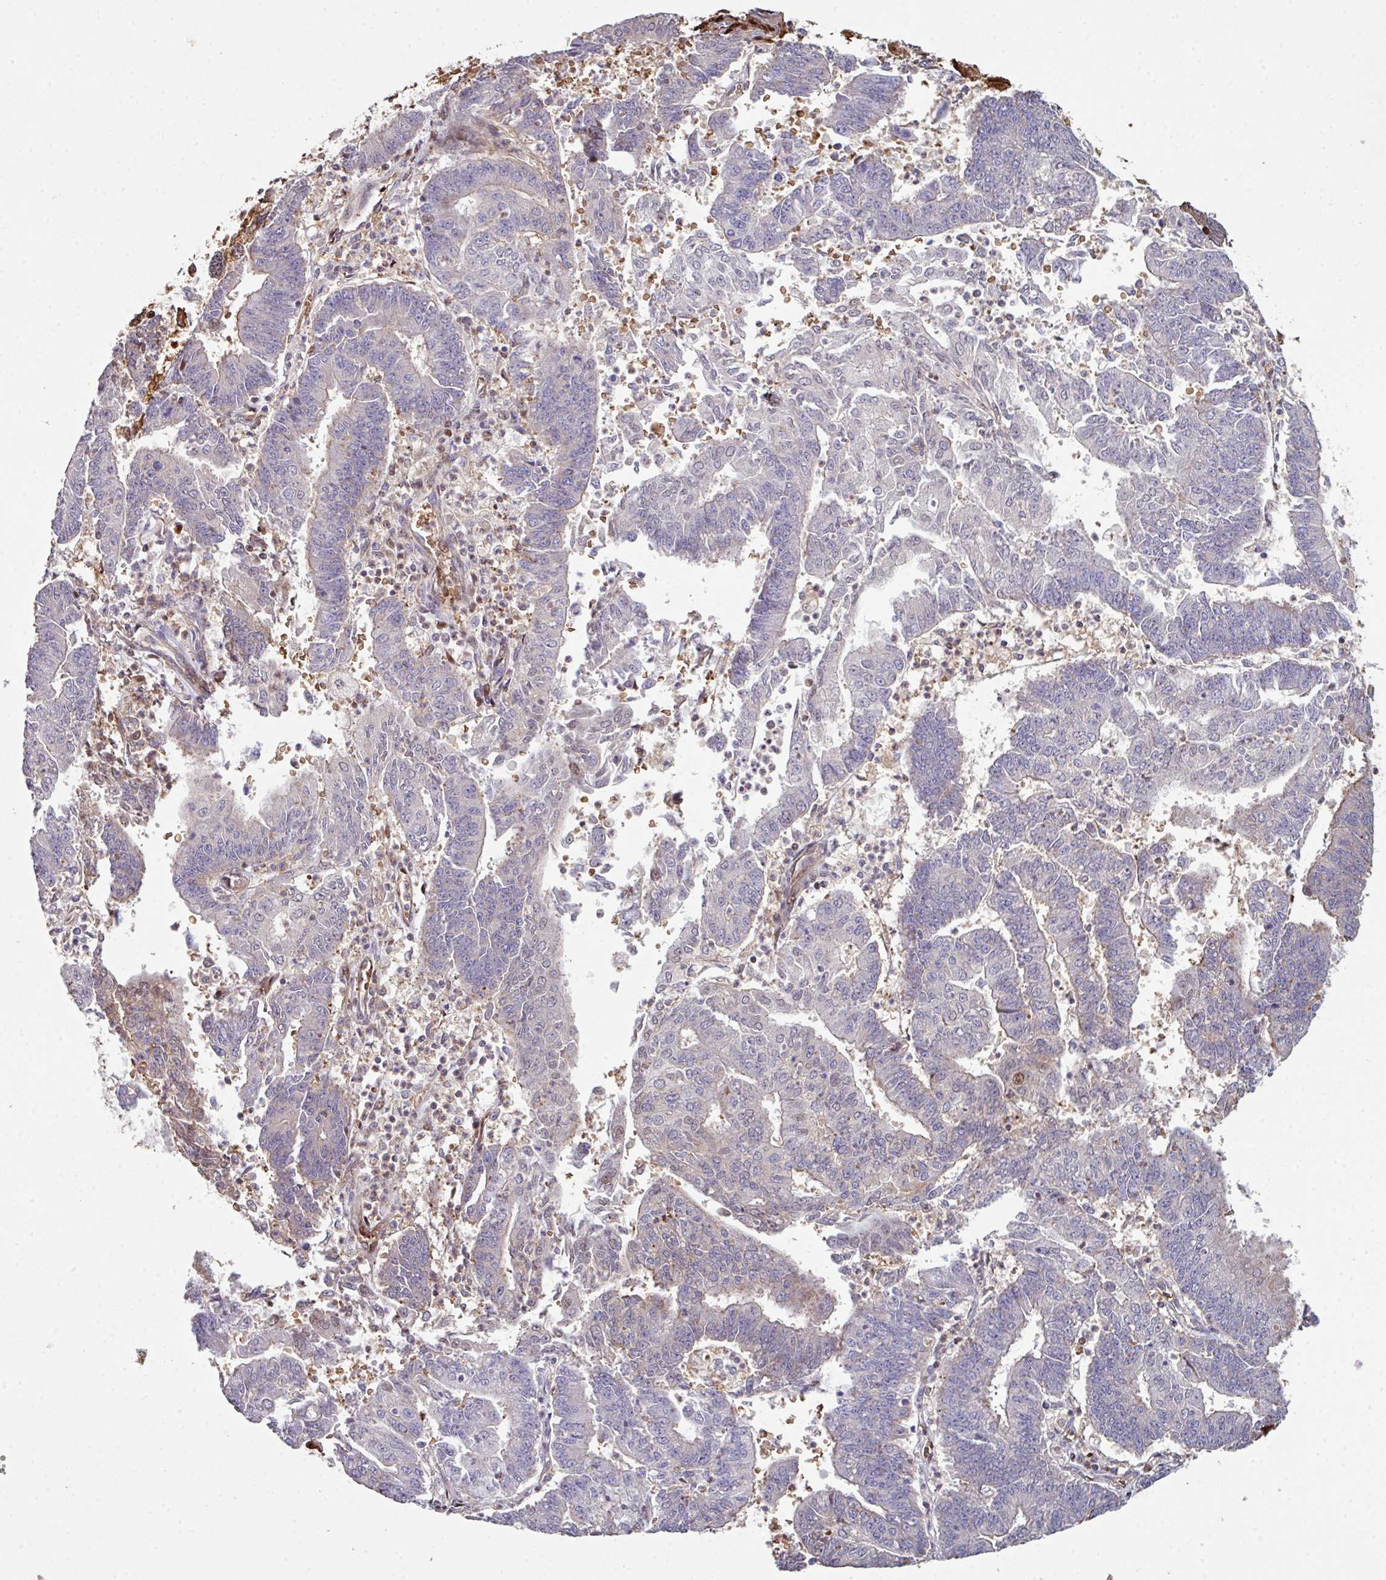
{"staining": {"intensity": "negative", "quantity": "none", "location": "none"}, "tissue": "endometrial cancer", "cell_type": "Tumor cells", "image_type": "cancer", "snomed": [{"axis": "morphology", "description": "Adenocarcinoma, NOS"}, {"axis": "topography", "description": "Endometrium"}], "caption": "Immunohistochemistry photomicrograph of neoplastic tissue: human endometrial cancer stained with DAB demonstrates no significant protein positivity in tumor cells. Brightfield microscopy of immunohistochemistry stained with DAB (3,3'-diaminobenzidine) (brown) and hematoxylin (blue), captured at high magnification.", "gene": "ANO9", "patient": {"sex": "female", "age": 73}}